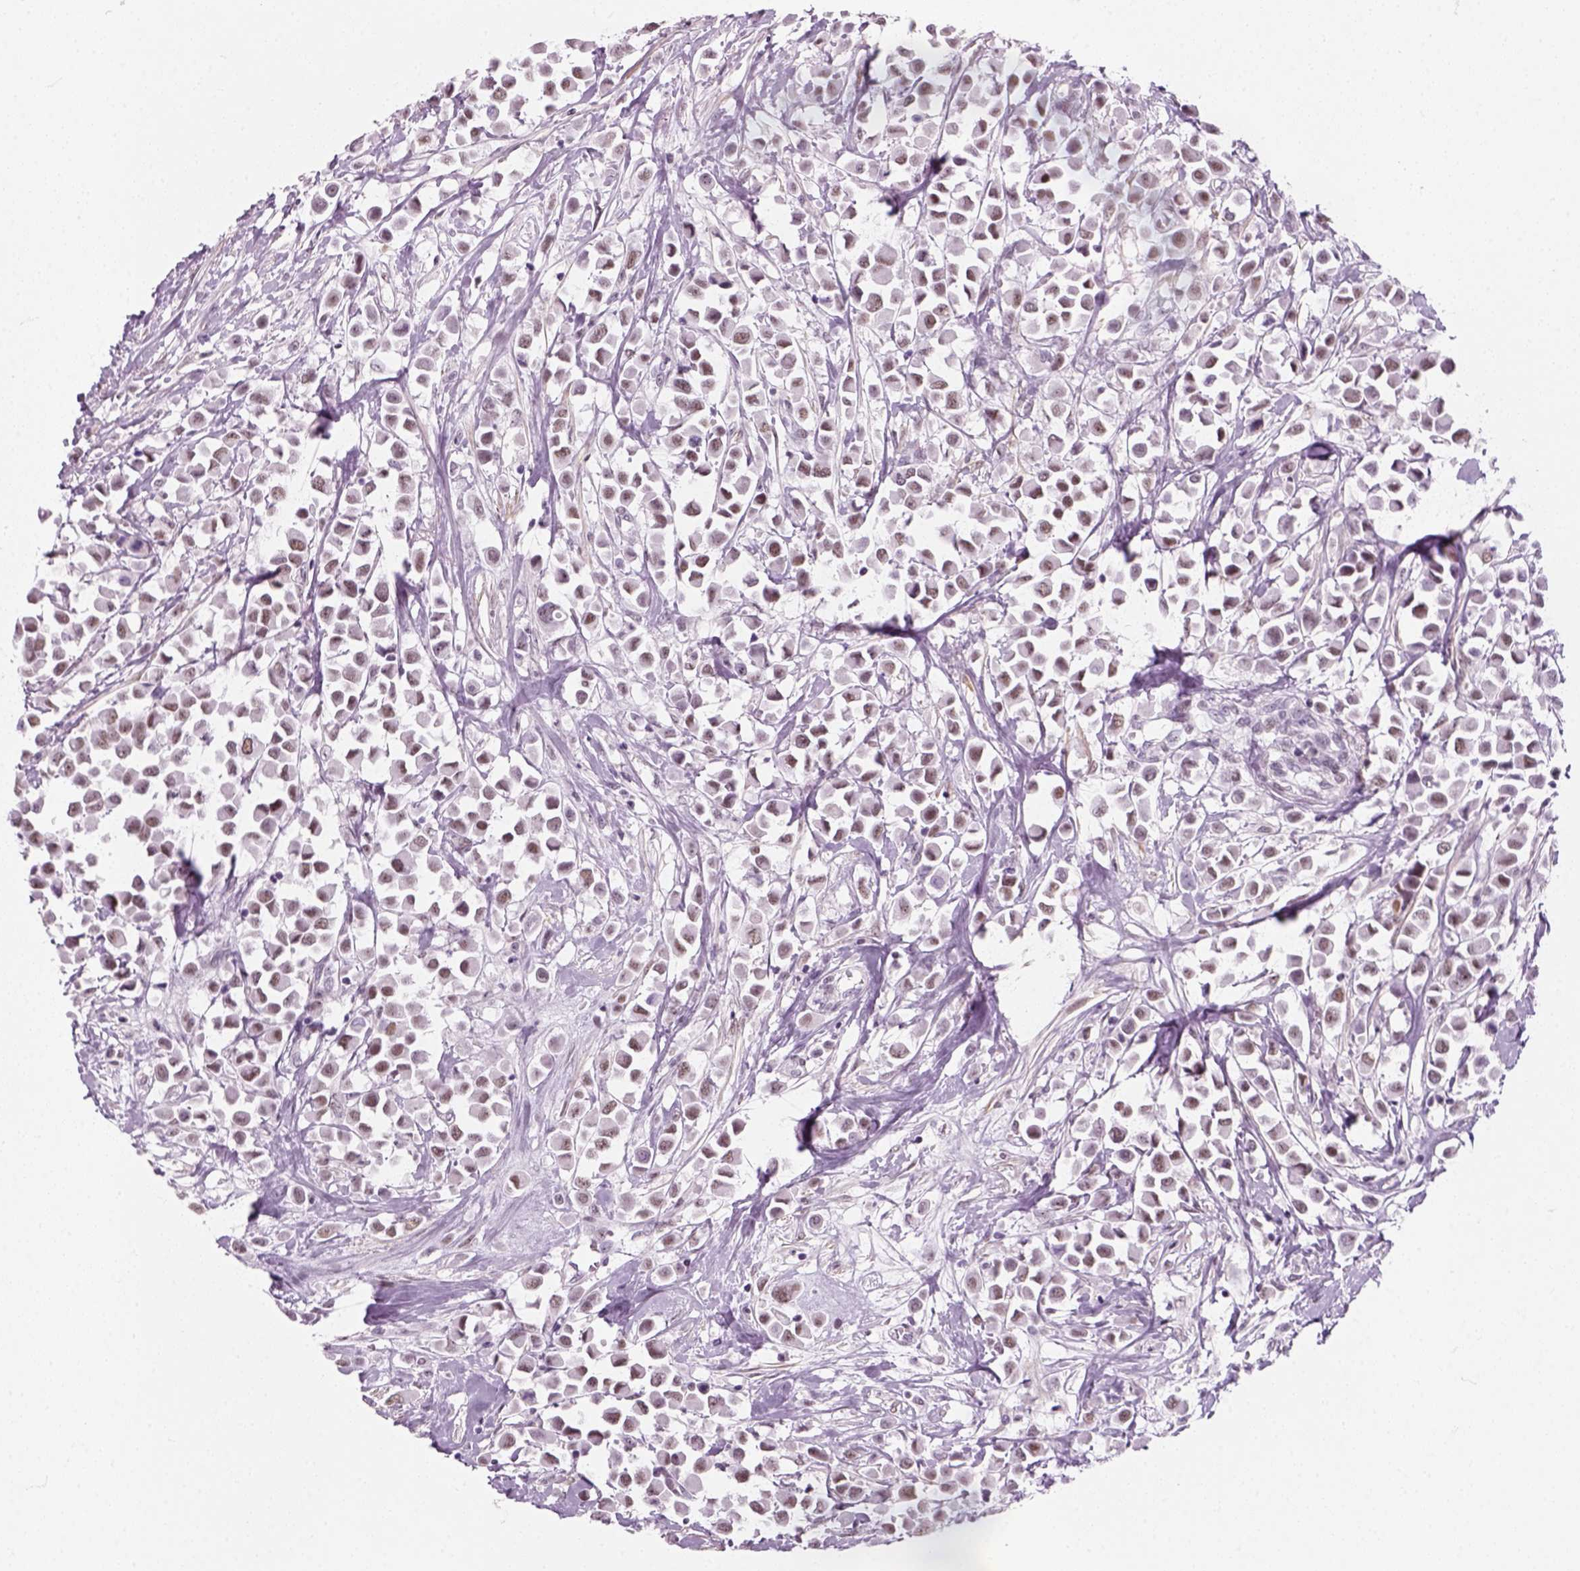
{"staining": {"intensity": "weak", "quantity": ">75%", "location": "nuclear"}, "tissue": "breast cancer", "cell_type": "Tumor cells", "image_type": "cancer", "snomed": [{"axis": "morphology", "description": "Duct carcinoma"}, {"axis": "topography", "description": "Breast"}], "caption": "Protein staining of invasive ductal carcinoma (breast) tissue shows weak nuclear staining in about >75% of tumor cells.", "gene": "ZNF865", "patient": {"sex": "female", "age": 61}}